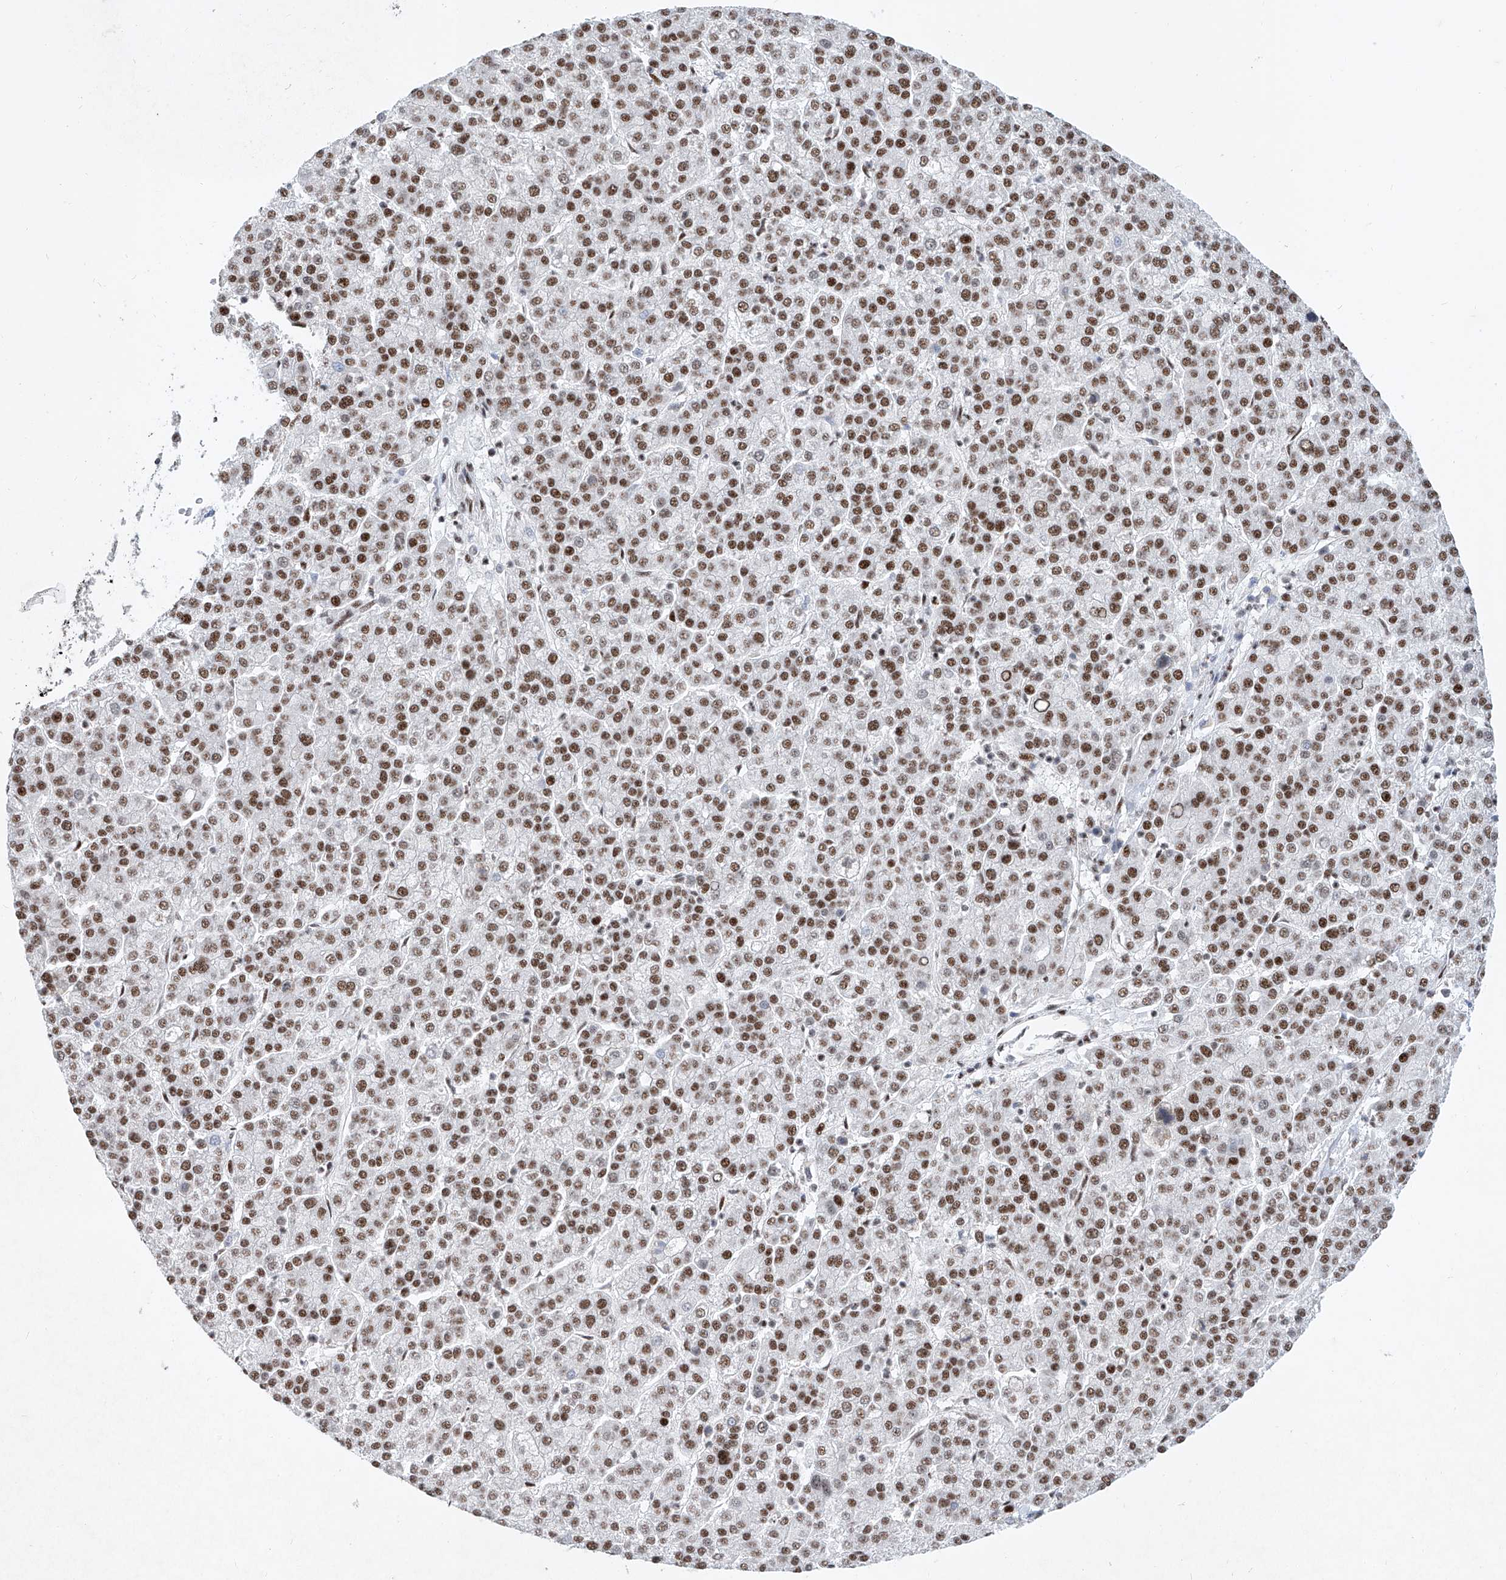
{"staining": {"intensity": "moderate", "quantity": ">75%", "location": "nuclear"}, "tissue": "liver cancer", "cell_type": "Tumor cells", "image_type": "cancer", "snomed": [{"axis": "morphology", "description": "Carcinoma, Hepatocellular, NOS"}, {"axis": "topography", "description": "Liver"}], "caption": "High-magnification brightfield microscopy of hepatocellular carcinoma (liver) stained with DAB (brown) and counterstained with hematoxylin (blue). tumor cells exhibit moderate nuclear staining is present in about>75% of cells.", "gene": "TAF4", "patient": {"sex": "female", "age": 58}}